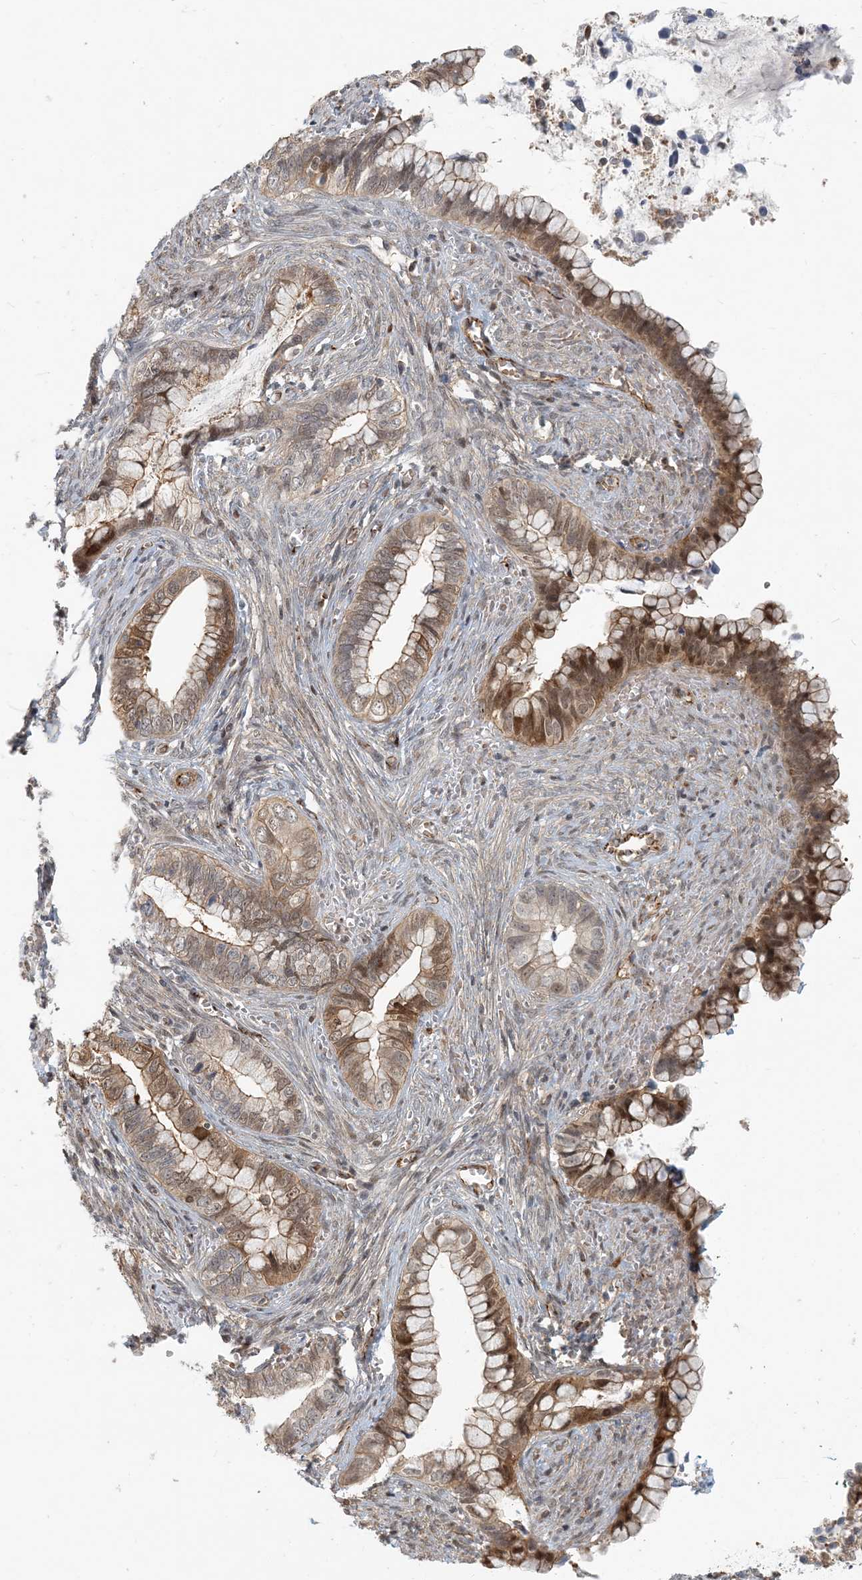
{"staining": {"intensity": "moderate", "quantity": "25%-75%", "location": "cytoplasmic/membranous"}, "tissue": "cervical cancer", "cell_type": "Tumor cells", "image_type": "cancer", "snomed": [{"axis": "morphology", "description": "Adenocarcinoma, NOS"}, {"axis": "topography", "description": "Cervix"}], "caption": "A micrograph of human adenocarcinoma (cervical) stained for a protein demonstrates moderate cytoplasmic/membranous brown staining in tumor cells.", "gene": "MAPKBP1", "patient": {"sex": "female", "age": 44}}